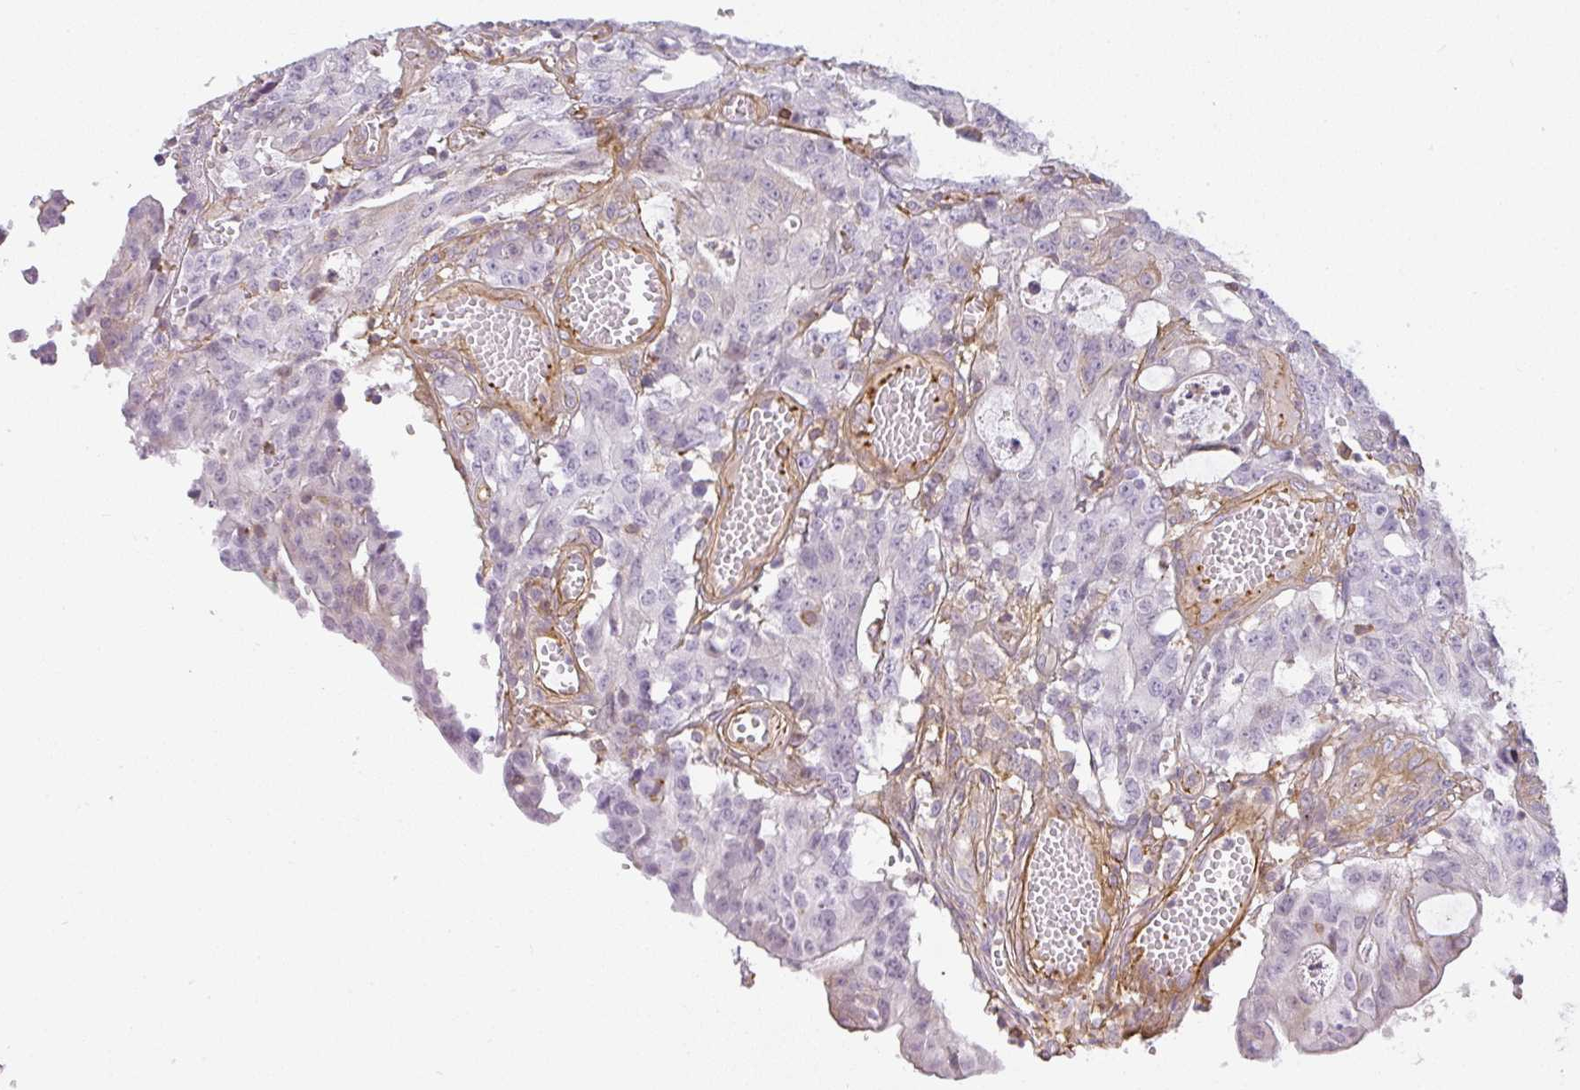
{"staining": {"intensity": "weak", "quantity": "<25%", "location": "cytoplasmic/membranous"}, "tissue": "colorectal cancer", "cell_type": "Tumor cells", "image_type": "cancer", "snomed": [{"axis": "morphology", "description": "Adenocarcinoma, NOS"}, {"axis": "topography", "description": "Colon"}], "caption": "Immunohistochemistry histopathology image of neoplastic tissue: colorectal cancer stained with DAB reveals no significant protein positivity in tumor cells.", "gene": "SULF1", "patient": {"sex": "male", "age": 83}}